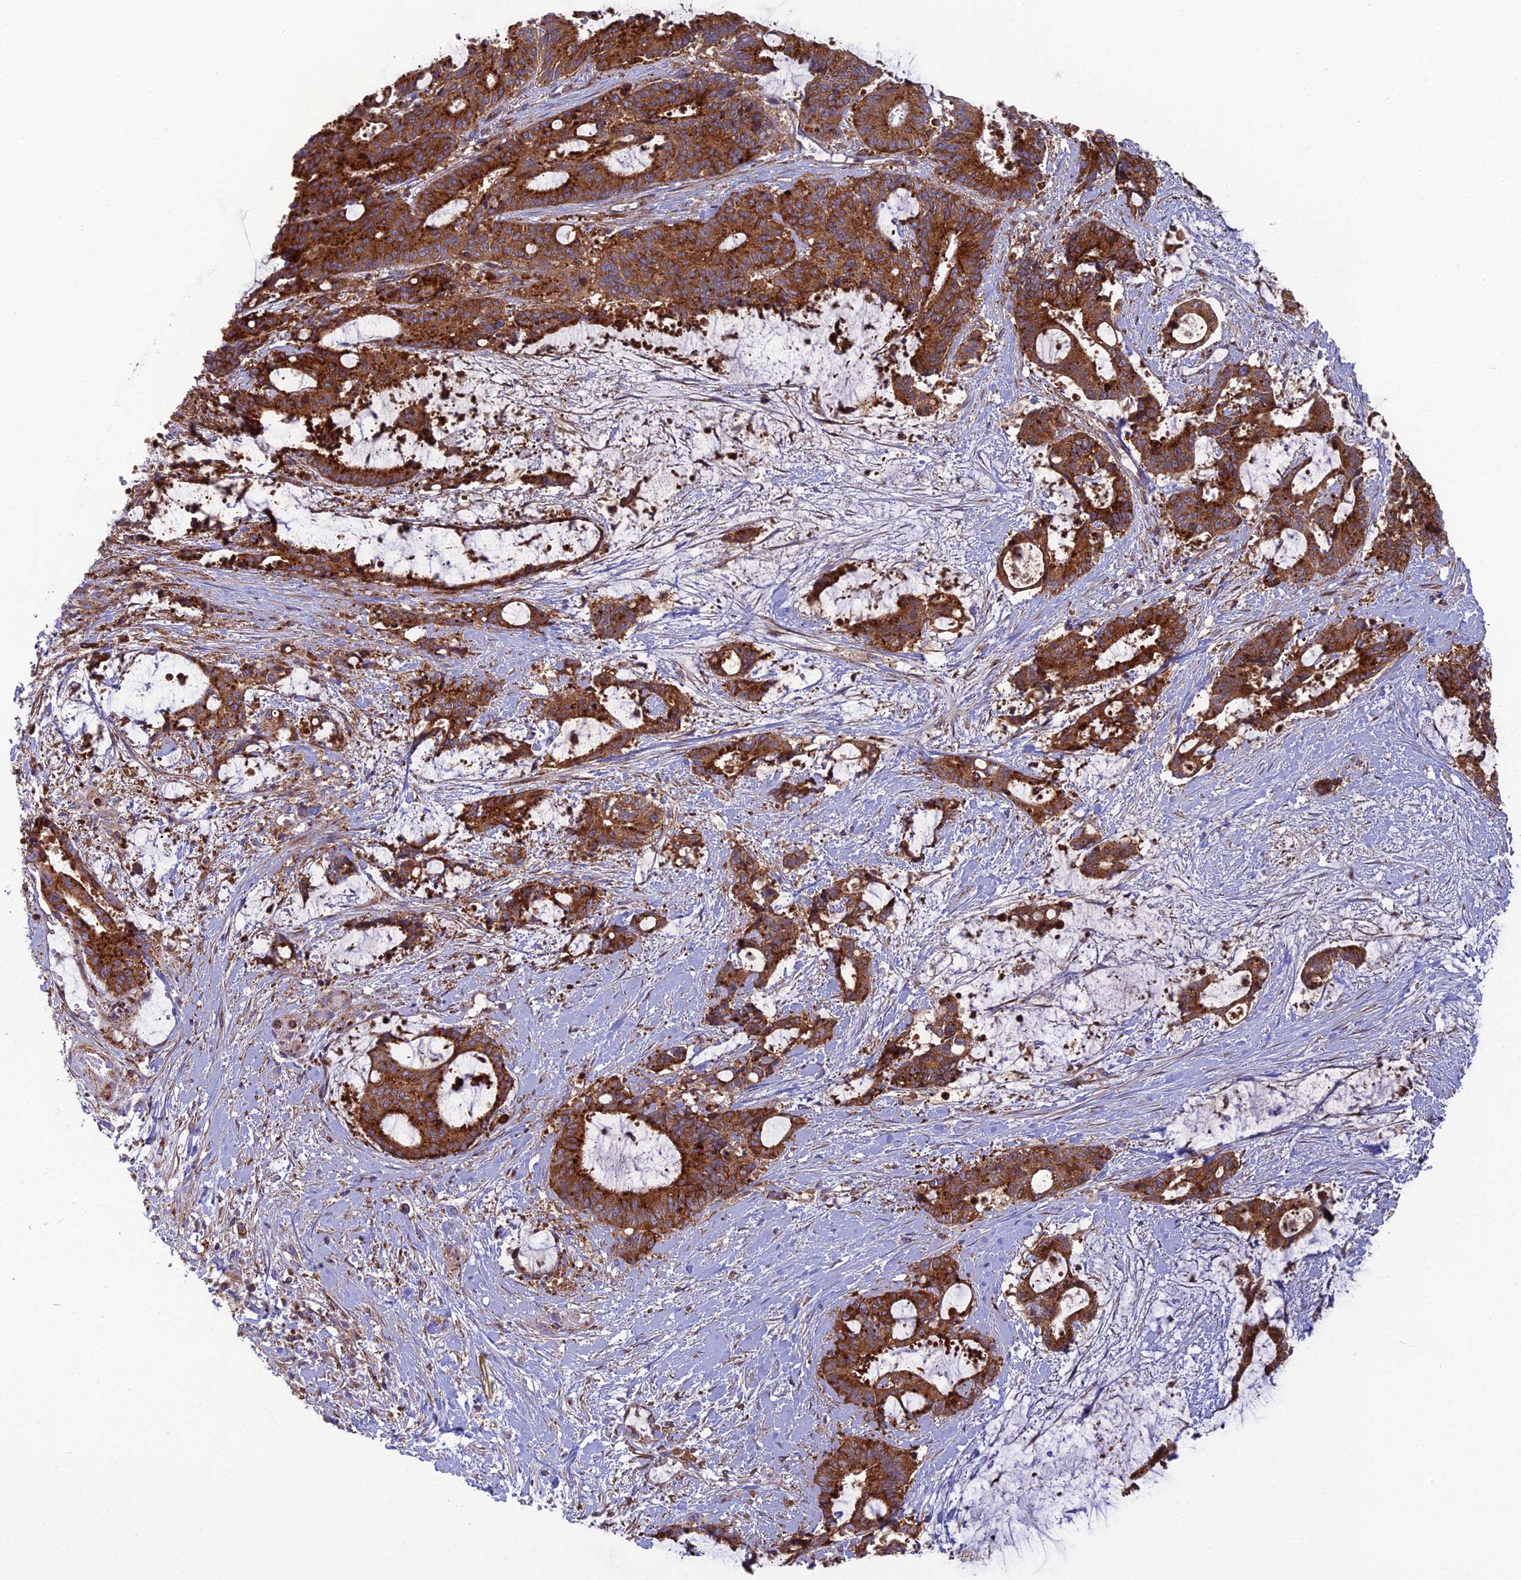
{"staining": {"intensity": "strong", "quantity": ">75%", "location": "cytoplasmic/membranous"}, "tissue": "liver cancer", "cell_type": "Tumor cells", "image_type": "cancer", "snomed": [{"axis": "morphology", "description": "Normal tissue, NOS"}, {"axis": "morphology", "description": "Cholangiocarcinoma"}, {"axis": "topography", "description": "Liver"}, {"axis": "topography", "description": "Peripheral nerve tissue"}], "caption": "Immunohistochemical staining of human liver cancer shows high levels of strong cytoplasmic/membranous expression in approximately >75% of tumor cells.", "gene": "LNPEP", "patient": {"sex": "female", "age": 73}}